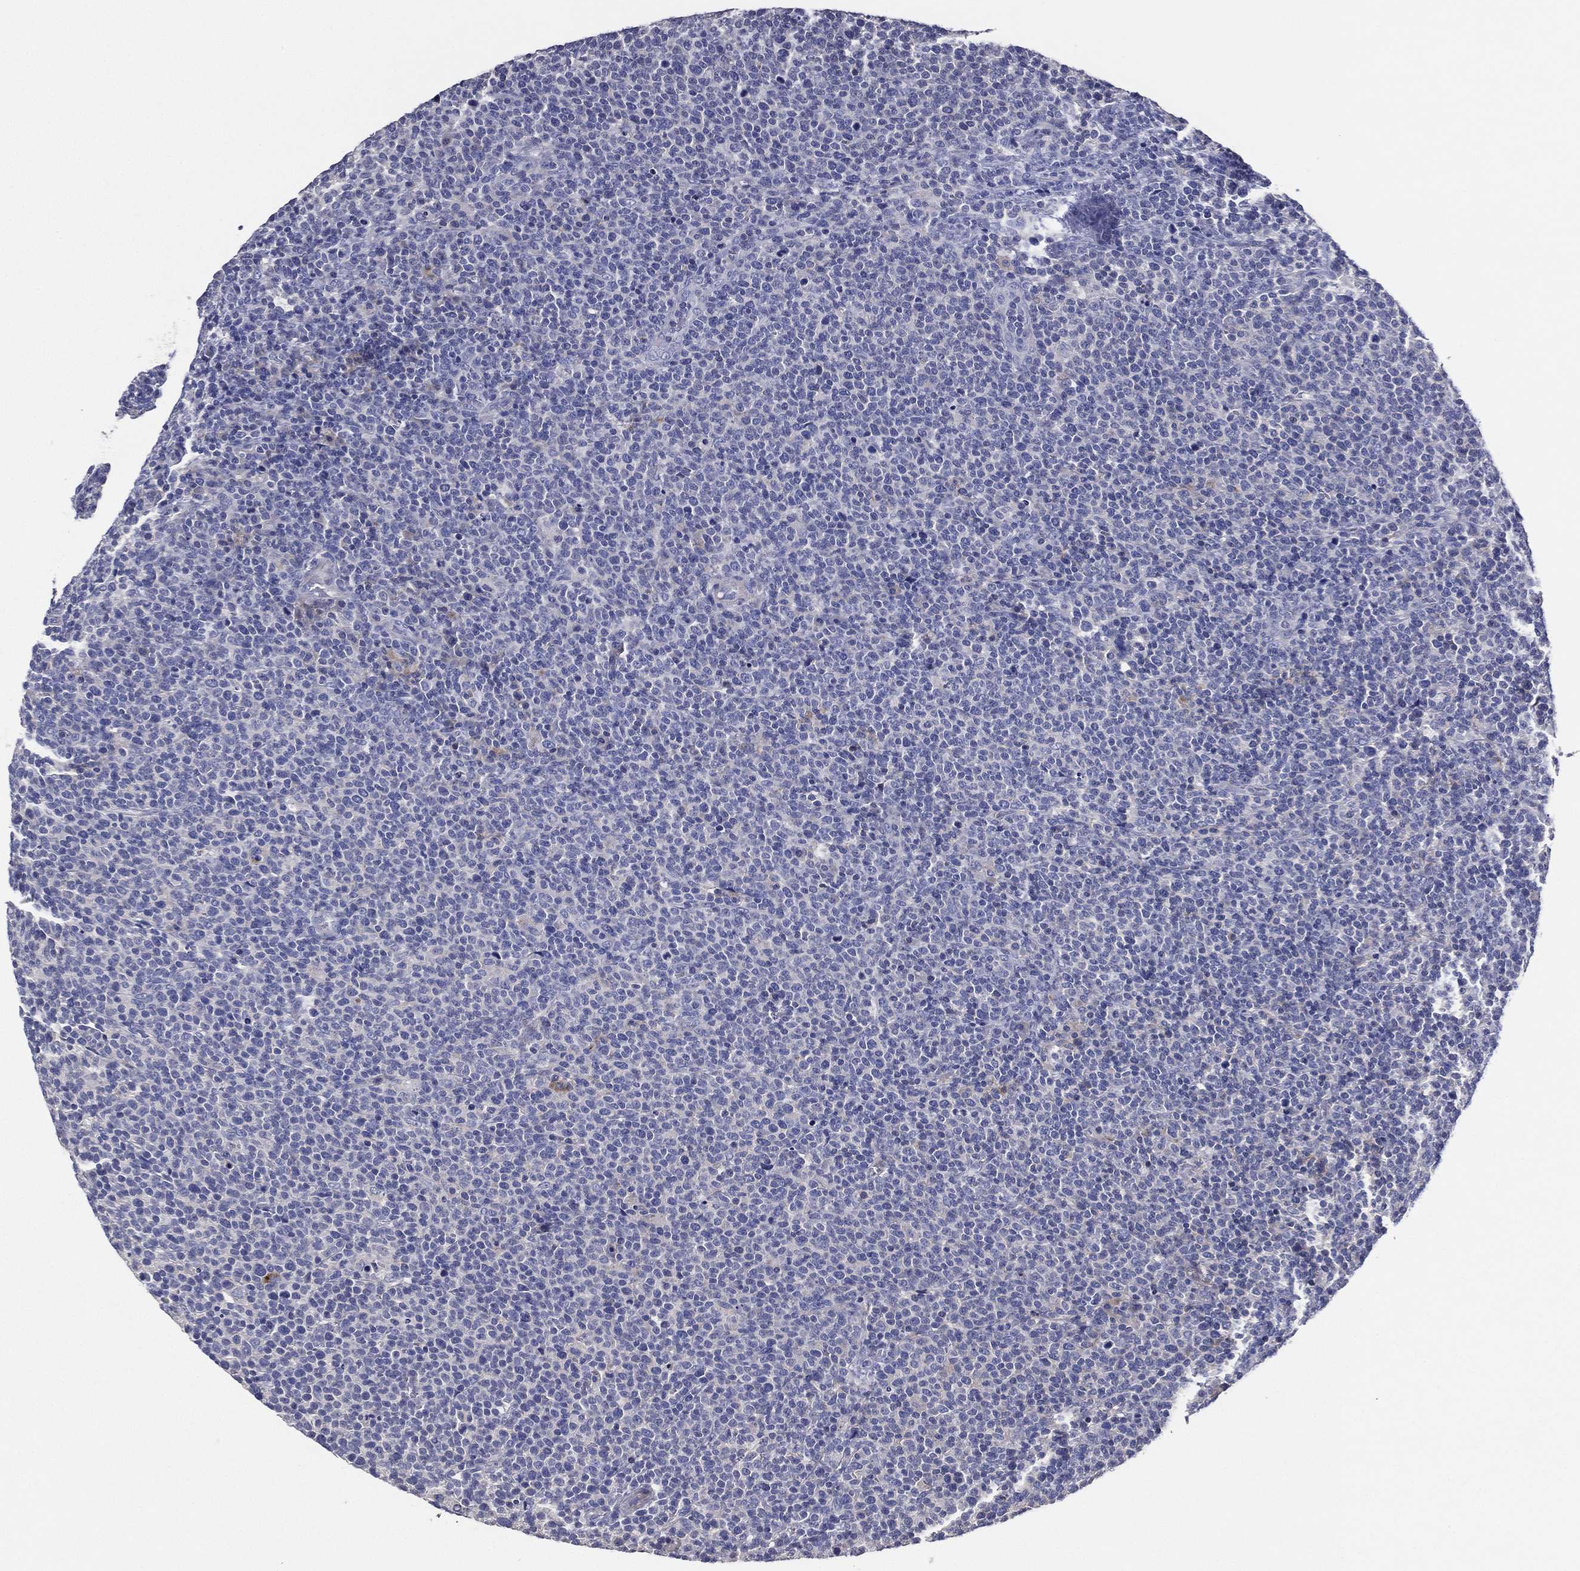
{"staining": {"intensity": "negative", "quantity": "none", "location": "none"}, "tissue": "lymphoma", "cell_type": "Tumor cells", "image_type": "cancer", "snomed": [{"axis": "morphology", "description": "Malignant lymphoma, non-Hodgkin's type, High grade"}, {"axis": "topography", "description": "Lymph node"}], "caption": "The image reveals no significant expression in tumor cells of malignant lymphoma, non-Hodgkin's type (high-grade).", "gene": "TFAP2A", "patient": {"sex": "male", "age": 61}}